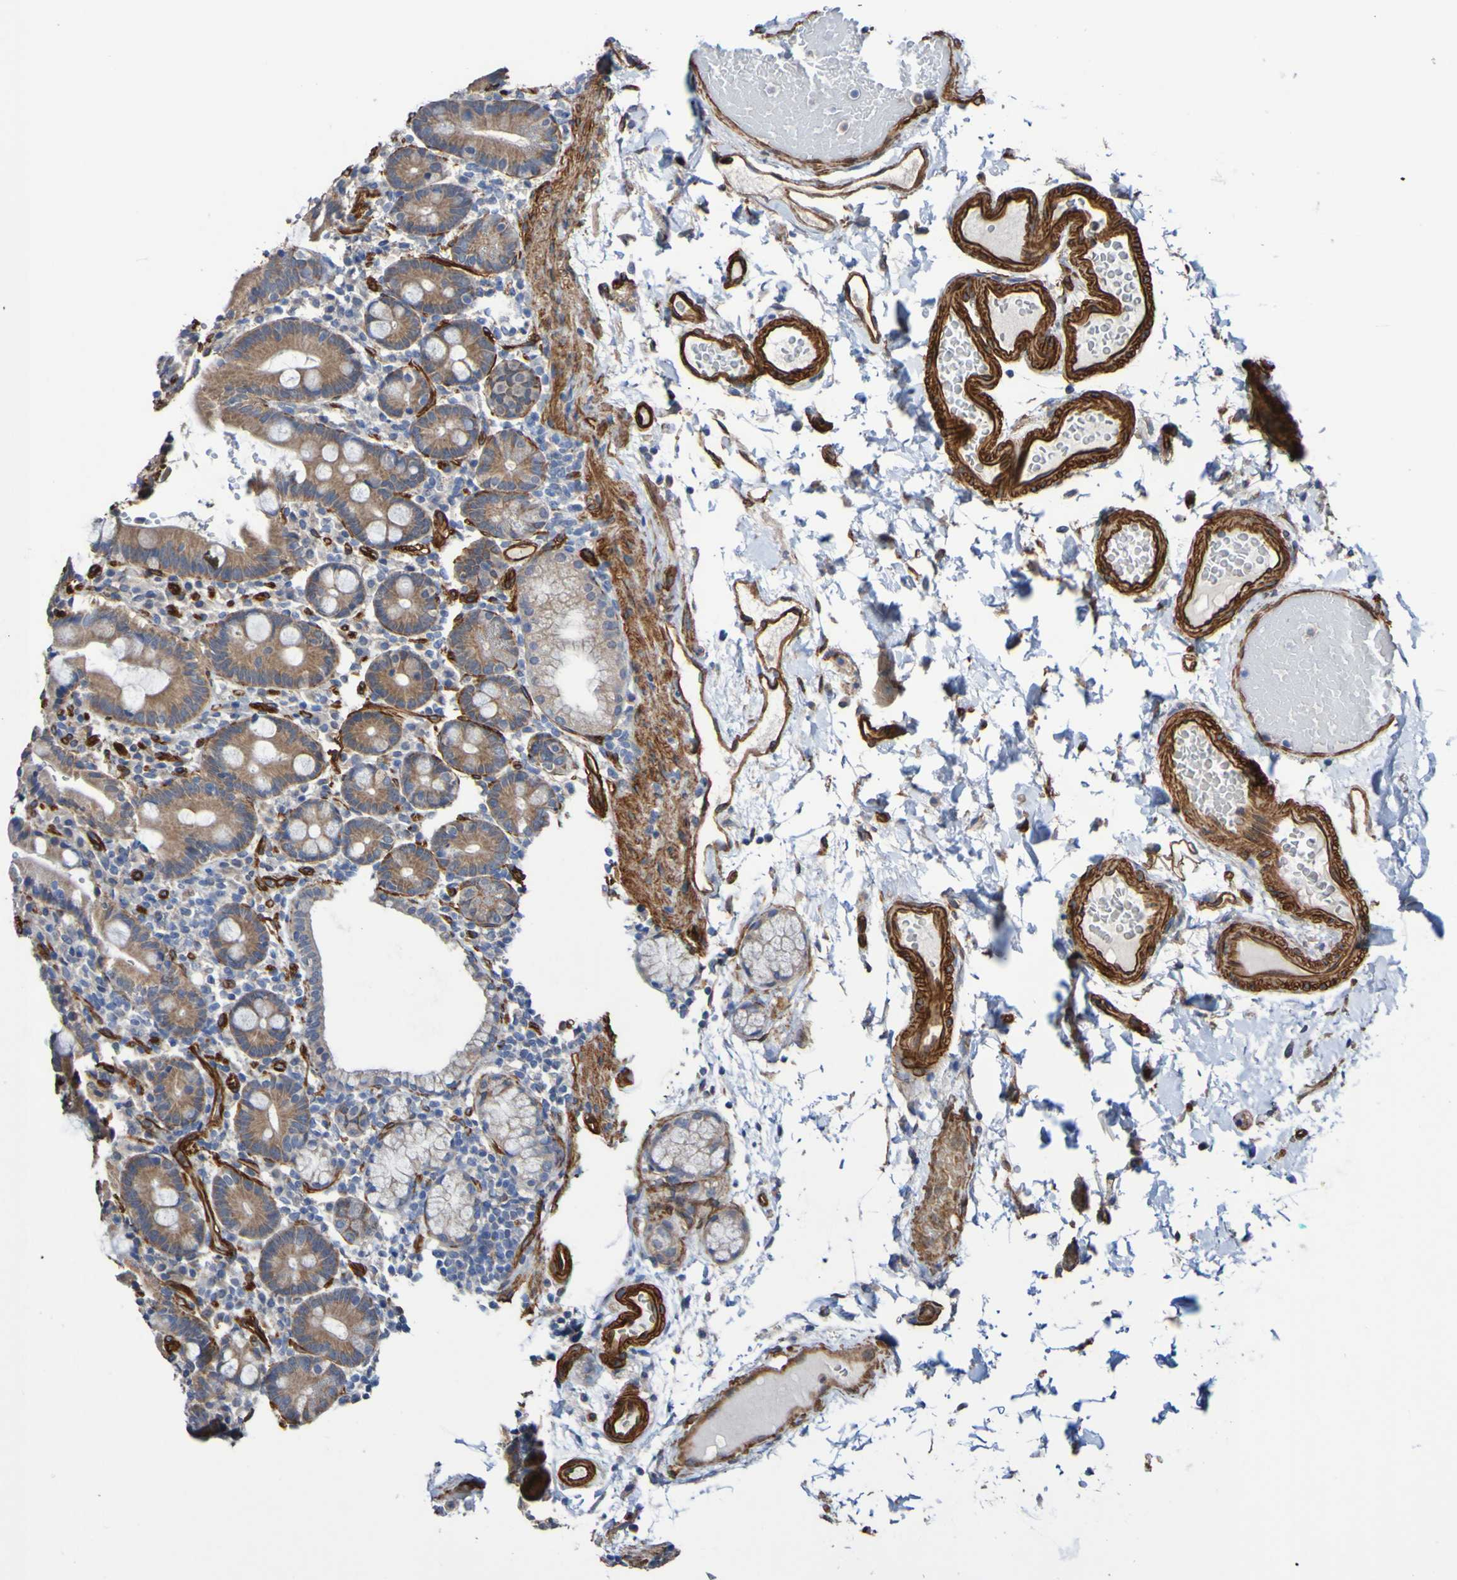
{"staining": {"intensity": "moderate", "quantity": ">75%", "location": "cytoplasmic/membranous"}, "tissue": "duodenum", "cell_type": "Glandular cells", "image_type": "normal", "snomed": [{"axis": "morphology", "description": "Normal tissue, NOS"}, {"axis": "topography", "description": "Small intestine, NOS"}], "caption": "A medium amount of moderate cytoplasmic/membranous expression is seen in approximately >75% of glandular cells in unremarkable duodenum. (DAB IHC with brightfield microscopy, high magnification).", "gene": "ELMOD3", "patient": {"sex": "female", "age": 71}}